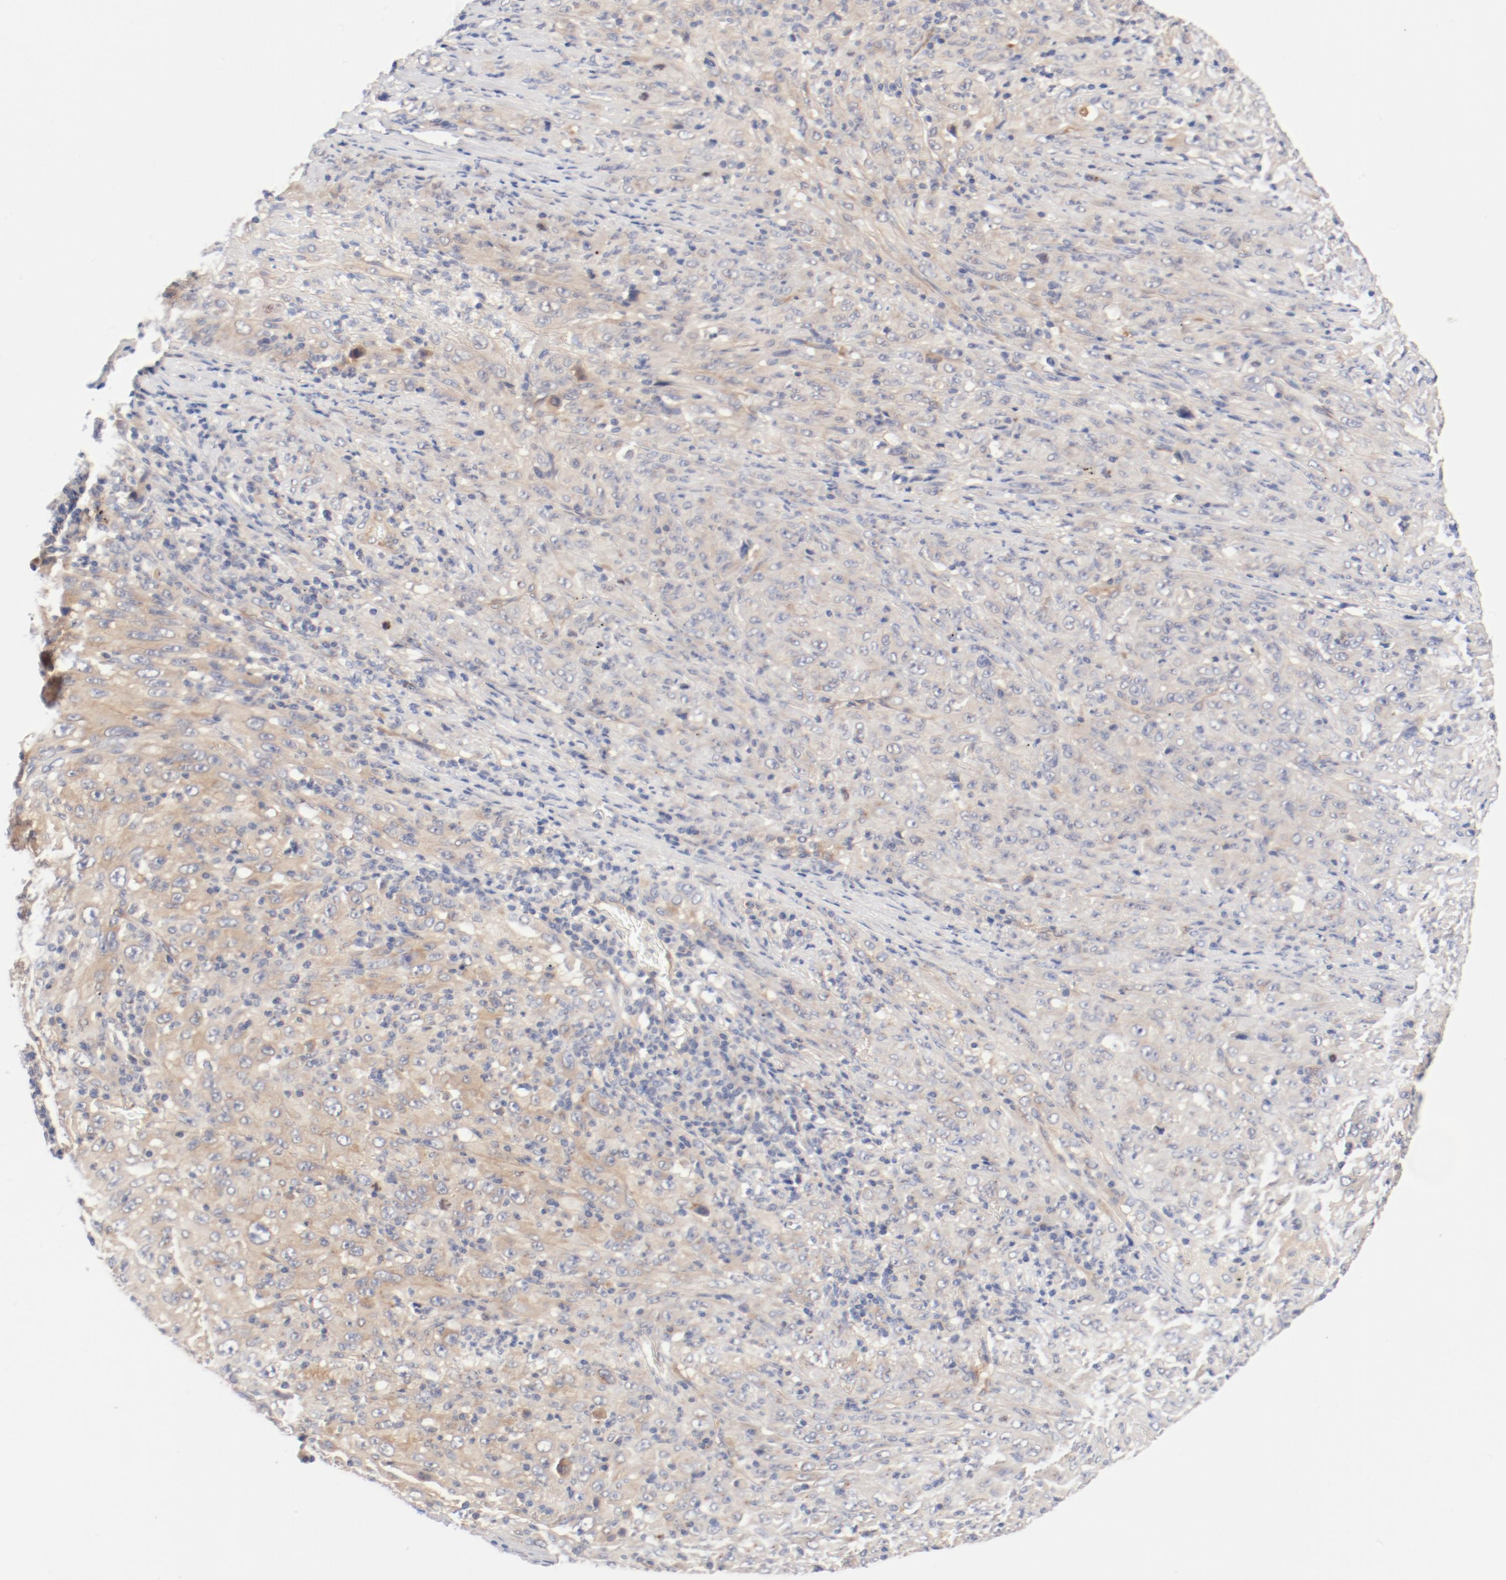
{"staining": {"intensity": "weak", "quantity": ">75%", "location": "cytoplasmic/membranous"}, "tissue": "melanoma", "cell_type": "Tumor cells", "image_type": "cancer", "snomed": [{"axis": "morphology", "description": "Malignant melanoma, Metastatic site"}, {"axis": "topography", "description": "Skin"}], "caption": "Tumor cells show weak cytoplasmic/membranous positivity in approximately >75% of cells in melanoma.", "gene": "DYNC1H1", "patient": {"sex": "female", "age": 56}}